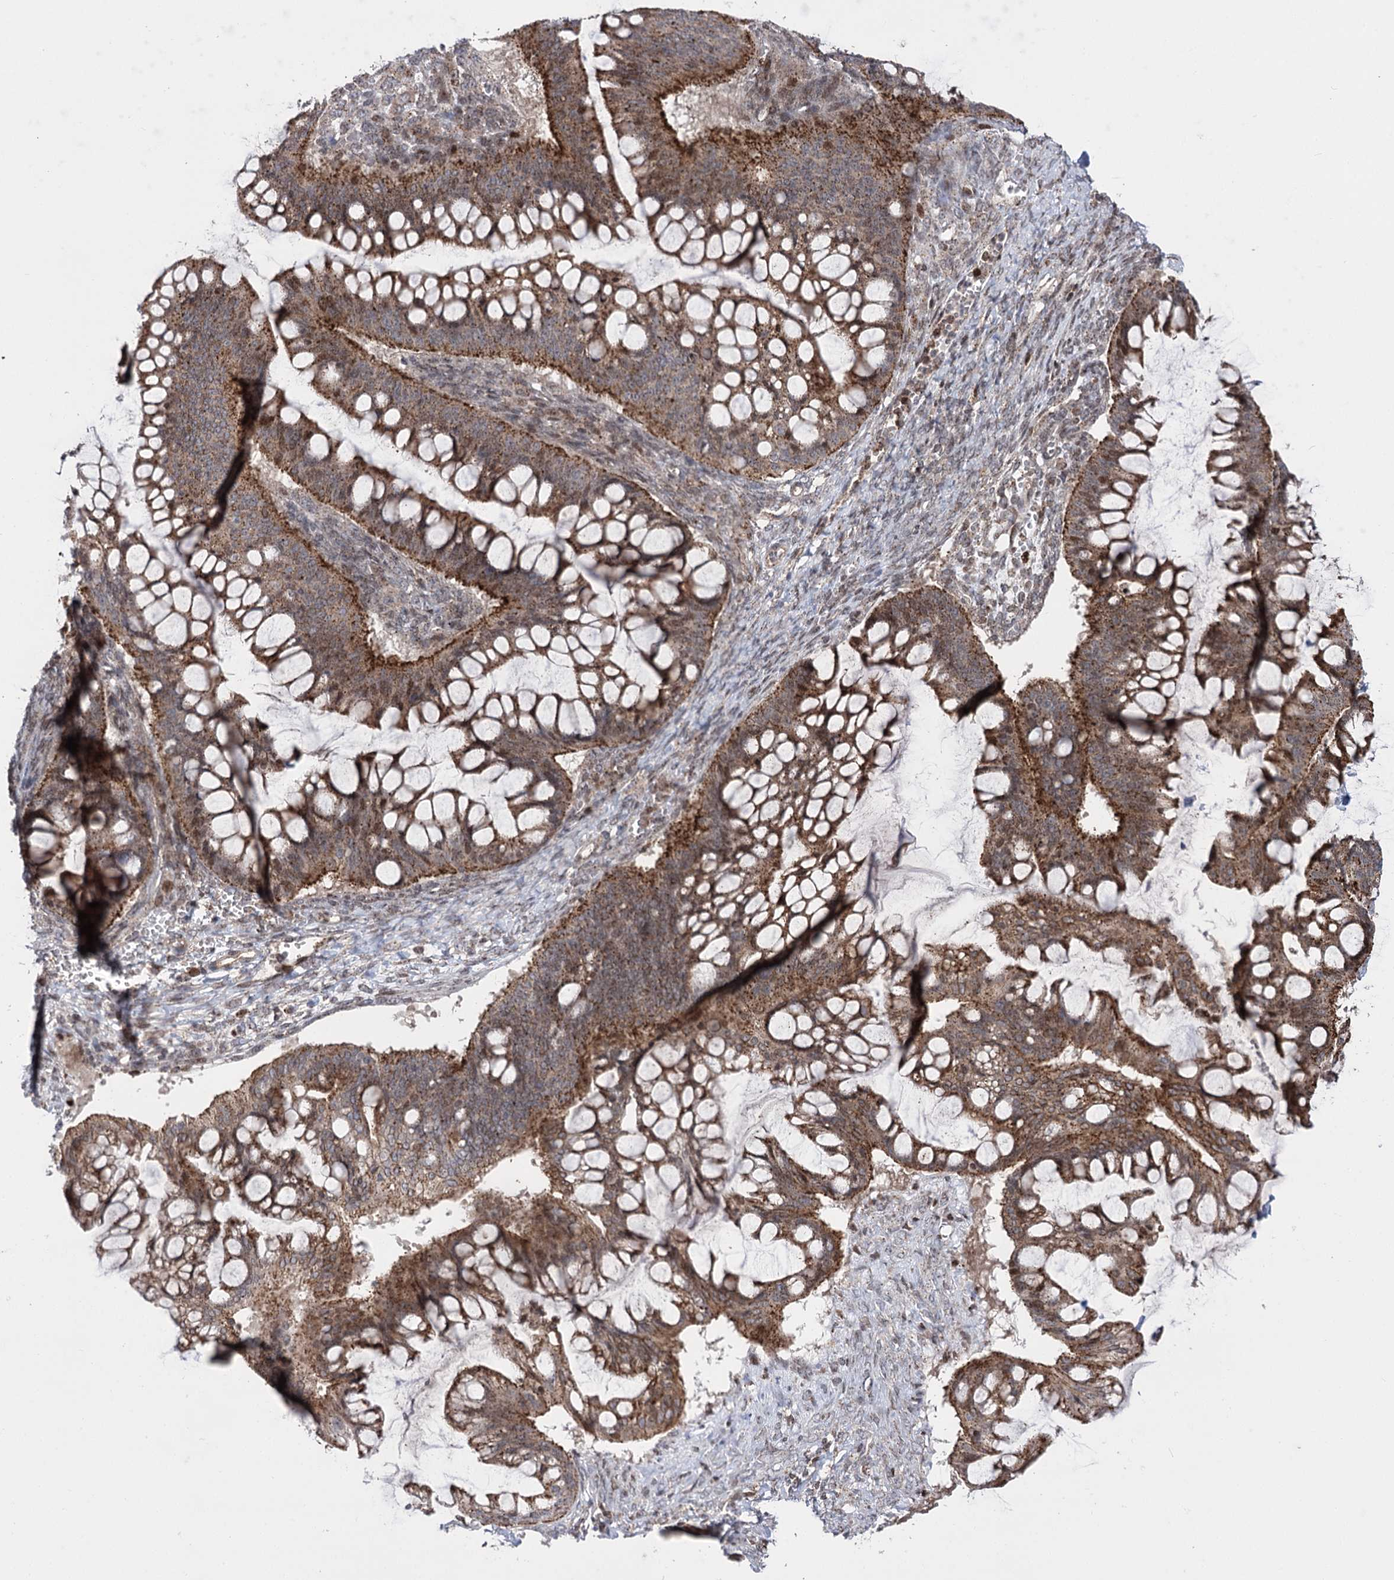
{"staining": {"intensity": "moderate", "quantity": ">75%", "location": "cytoplasmic/membranous"}, "tissue": "ovarian cancer", "cell_type": "Tumor cells", "image_type": "cancer", "snomed": [{"axis": "morphology", "description": "Cystadenocarcinoma, mucinous, NOS"}, {"axis": "topography", "description": "Ovary"}], "caption": "IHC image of neoplastic tissue: ovarian cancer (mucinous cystadenocarcinoma) stained using immunohistochemistry exhibits medium levels of moderate protein expression localized specifically in the cytoplasmic/membranous of tumor cells, appearing as a cytoplasmic/membranous brown color.", "gene": "ZFYVE27", "patient": {"sex": "female", "age": 73}}